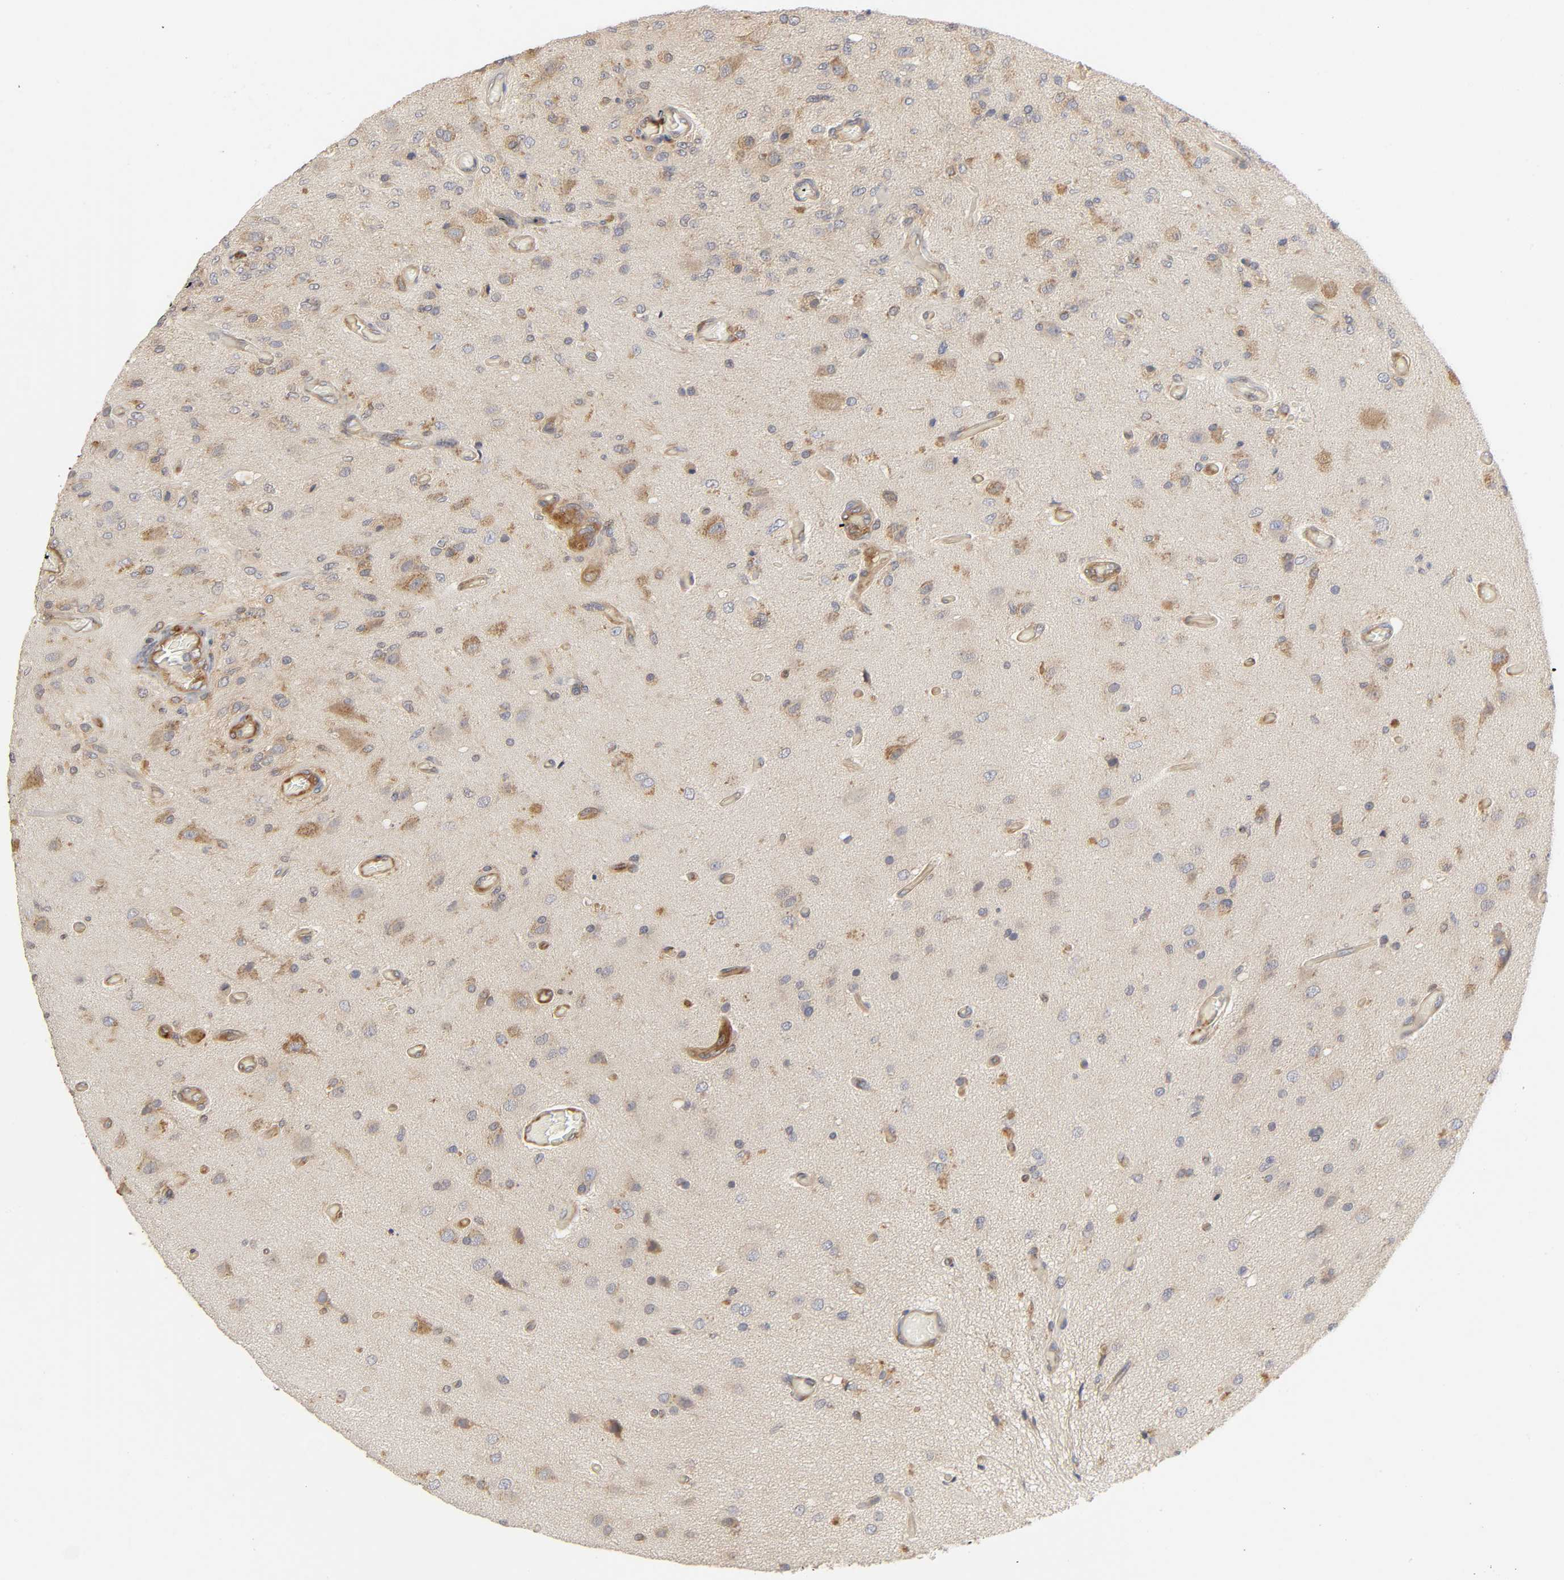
{"staining": {"intensity": "weak", "quantity": "25%-75%", "location": "cytoplasmic/membranous"}, "tissue": "glioma", "cell_type": "Tumor cells", "image_type": "cancer", "snomed": [{"axis": "morphology", "description": "Normal tissue, NOS"}, {"axis": "morphology", "description": "Glioma, malignant, High grade"}, {"axis": "topography", "description": "Cerebral cortex"}], "caption": "A low amount of weak cytoplasmic/membranous staining is present in about 25%-75% of tumor cells in high-grade glioma (malignant) tissue.", "gene": "SCHIP1", "patient": {"sex": "male", "age": 77}}